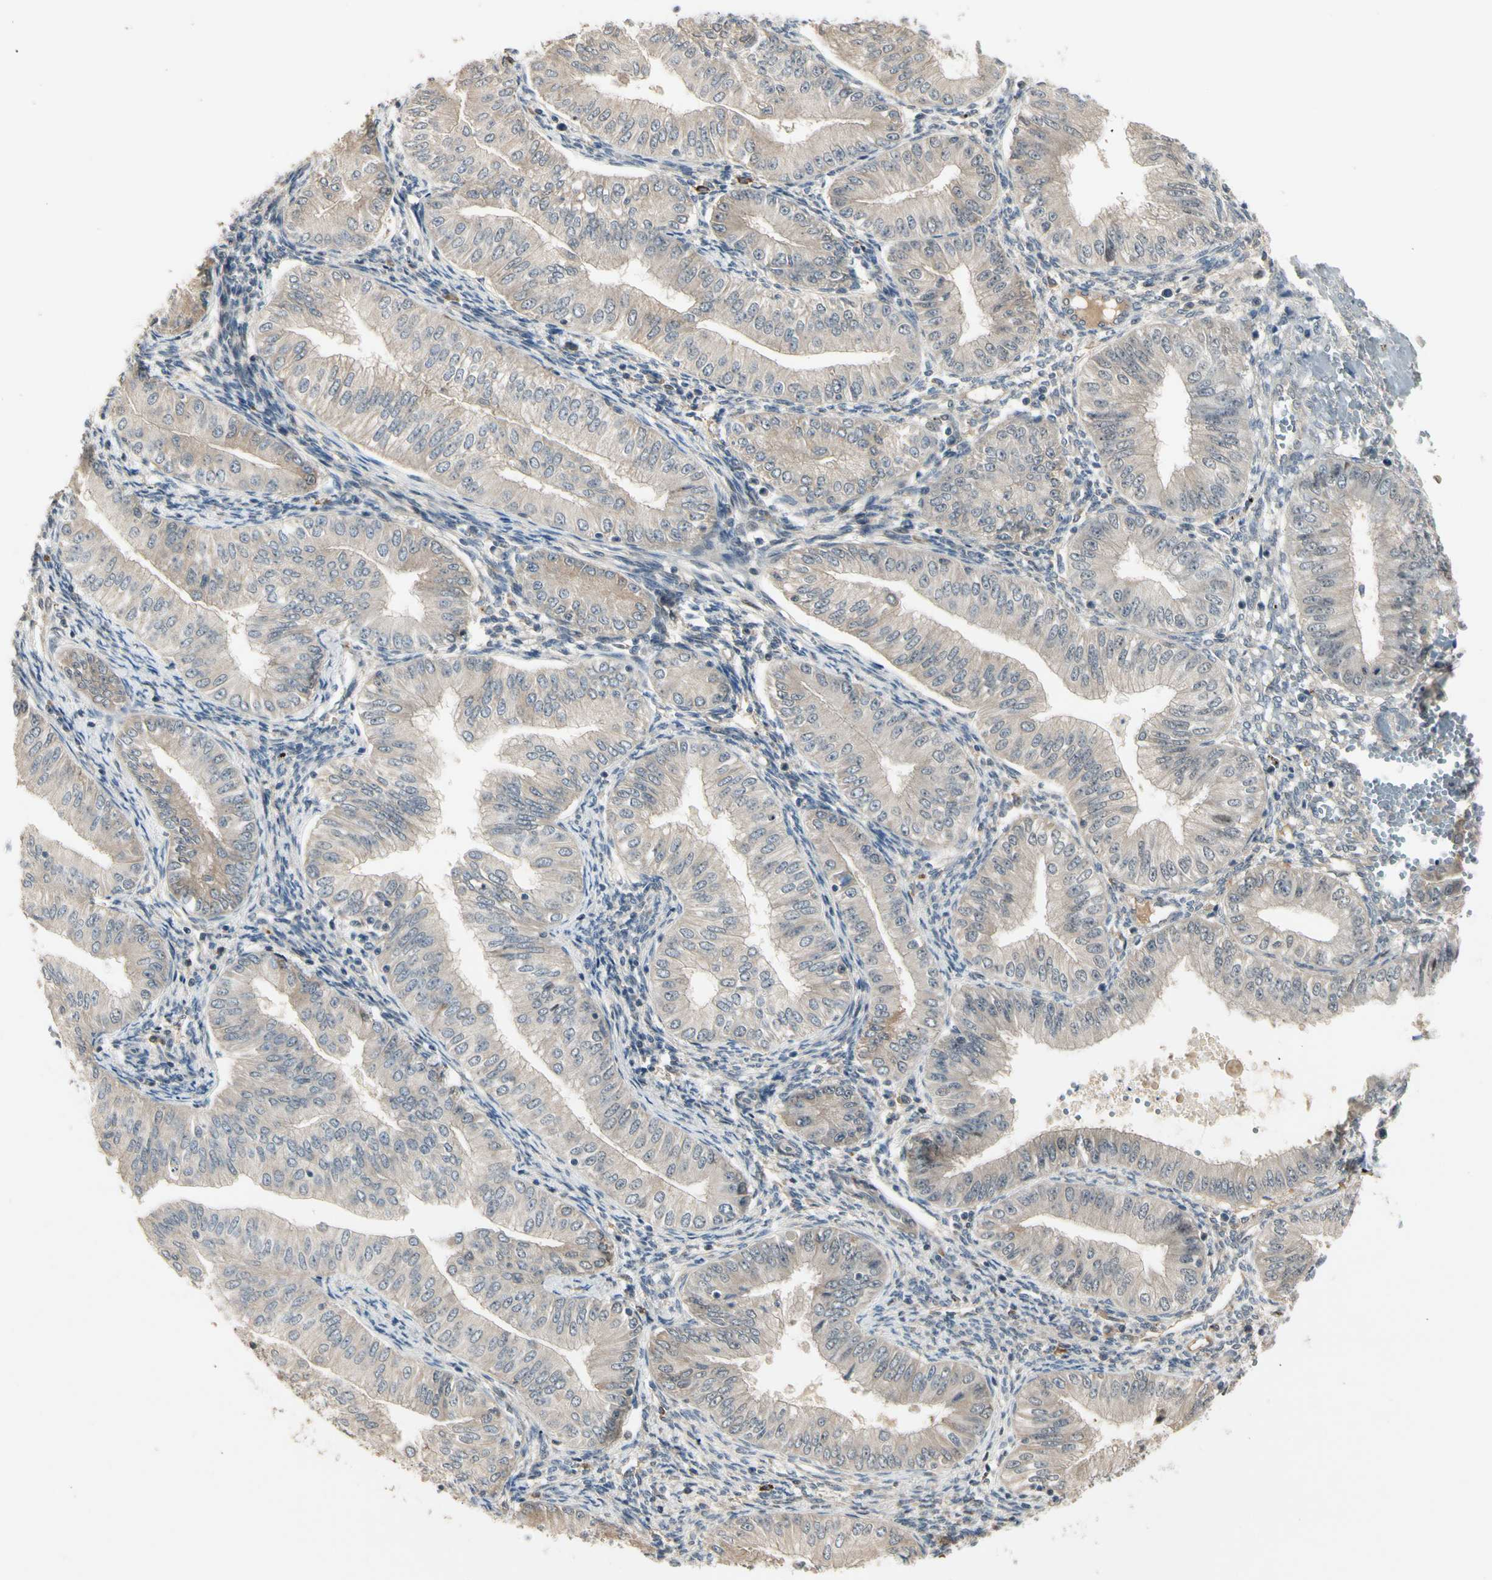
{"staining": {"intensity": "weak", "quantity": "<25%", "location": "cytoplasmic/membranous"}, "tissue": "endometrial cancer", "cell_type": "Tumor cells", "image_type": "cancer", "snomed": [{"axis": "morphology", "description": "Normal tissue, NOS"}, {"axis": "morphology", "description": "Adenocarcinoma, NOS"}, {"axis": "topography", "description": "Endometrium"}], "caption": "A micrograph of human endometrial cancer (adenocarcinoma) is negative for staining in tumor cells.", "gene": "ATG4C", "patient": {"sex": "female", "age": 53}}